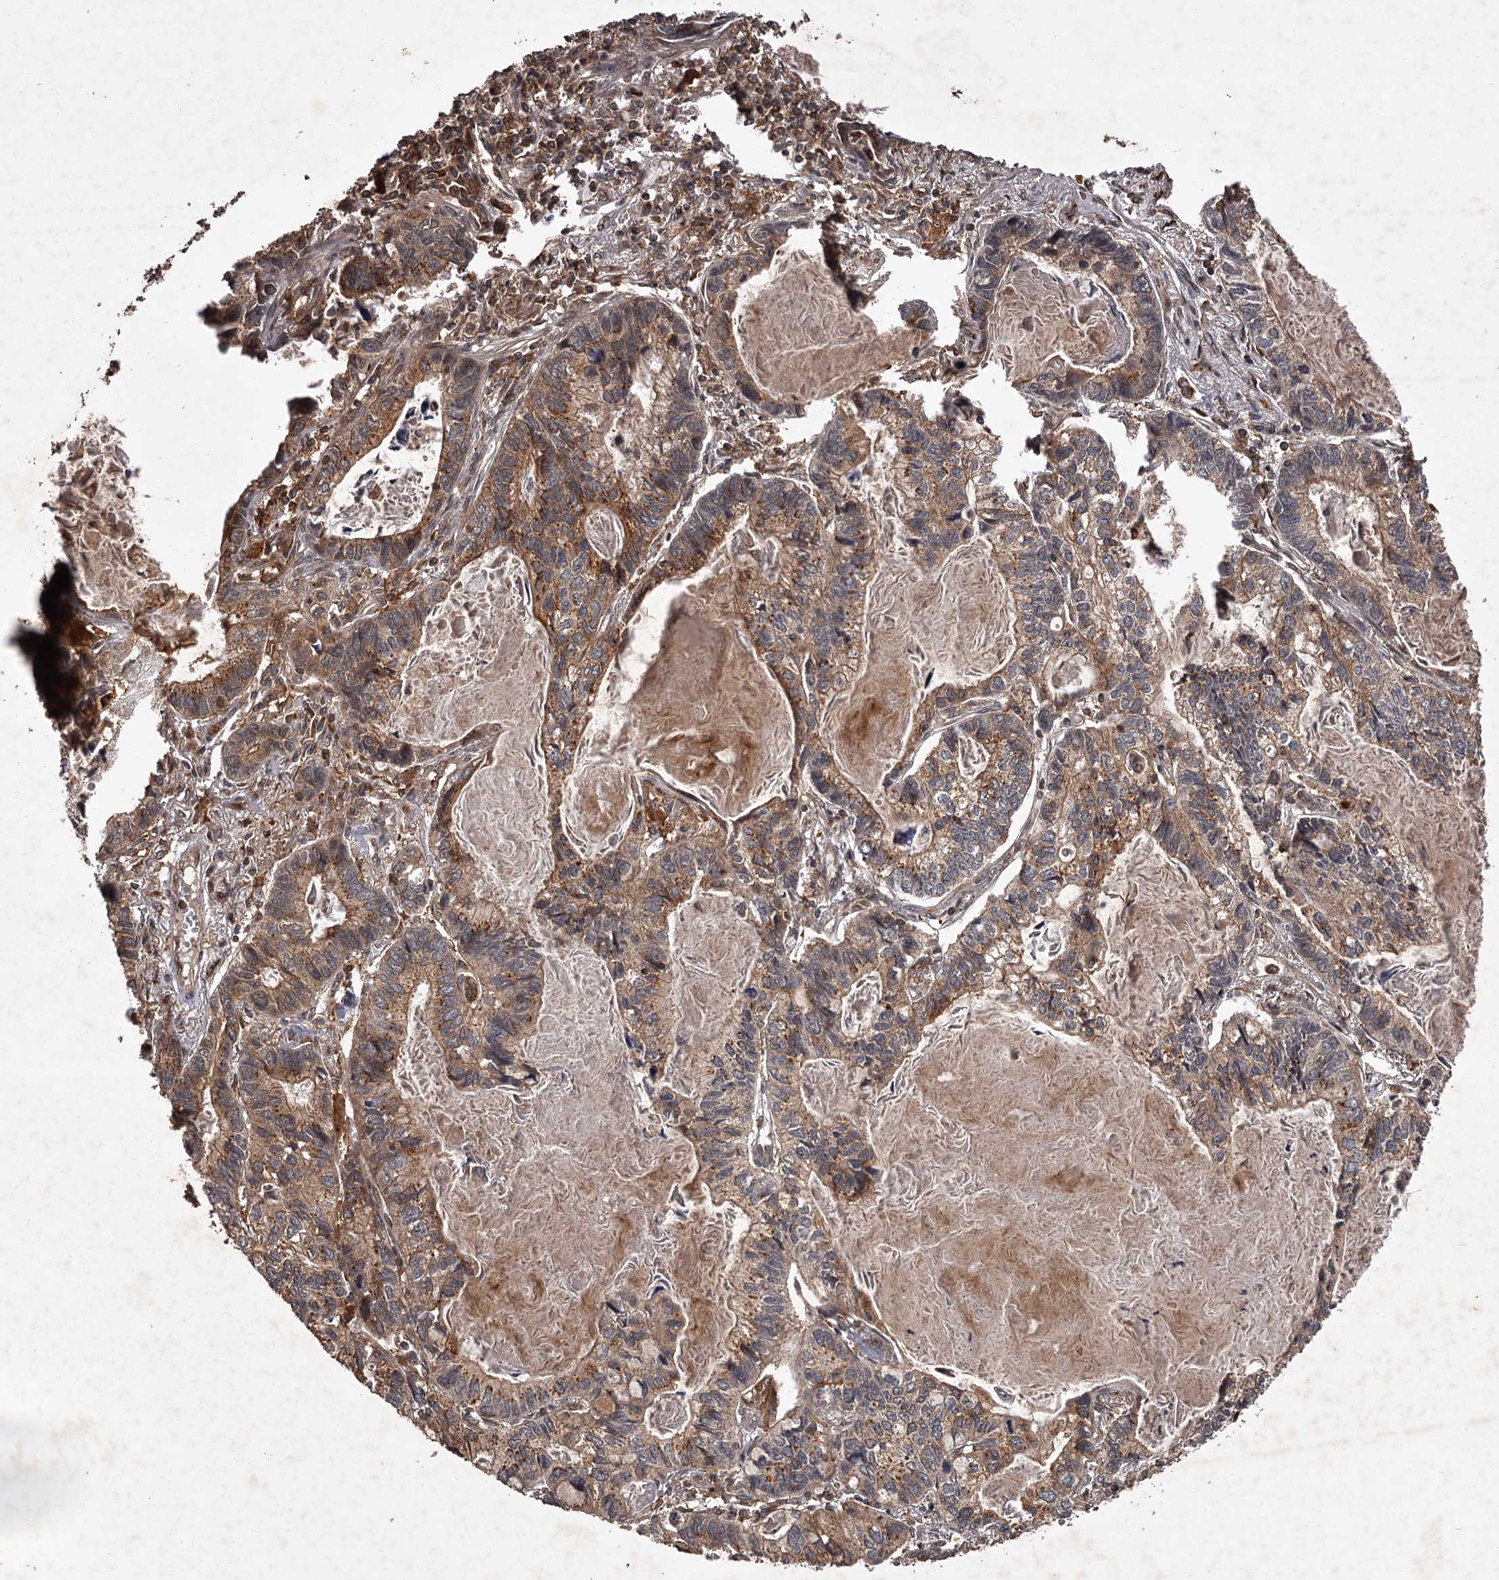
{"staining": {"intensity": "moderate", "quantity": "25%-75%", "location": "cytoplasmic/membranous"}, "tissue": "lung cancer", "cell_type": "Tumor cells", "image_type": "cancer", "snomed": [{"axis": "morphology", "description": "Adenocarcinoma, NOS"}, {"axis": "topography", "description": "Lung"}], "caption": "Immunohistochemical staining of human lung cancer shows medium levels of moderate cytoplasmic/membranous staining in about 25%-75% of tumor cells.", "gene": "TBC1D23", "patient": {"sex": "male", "age": 67}}